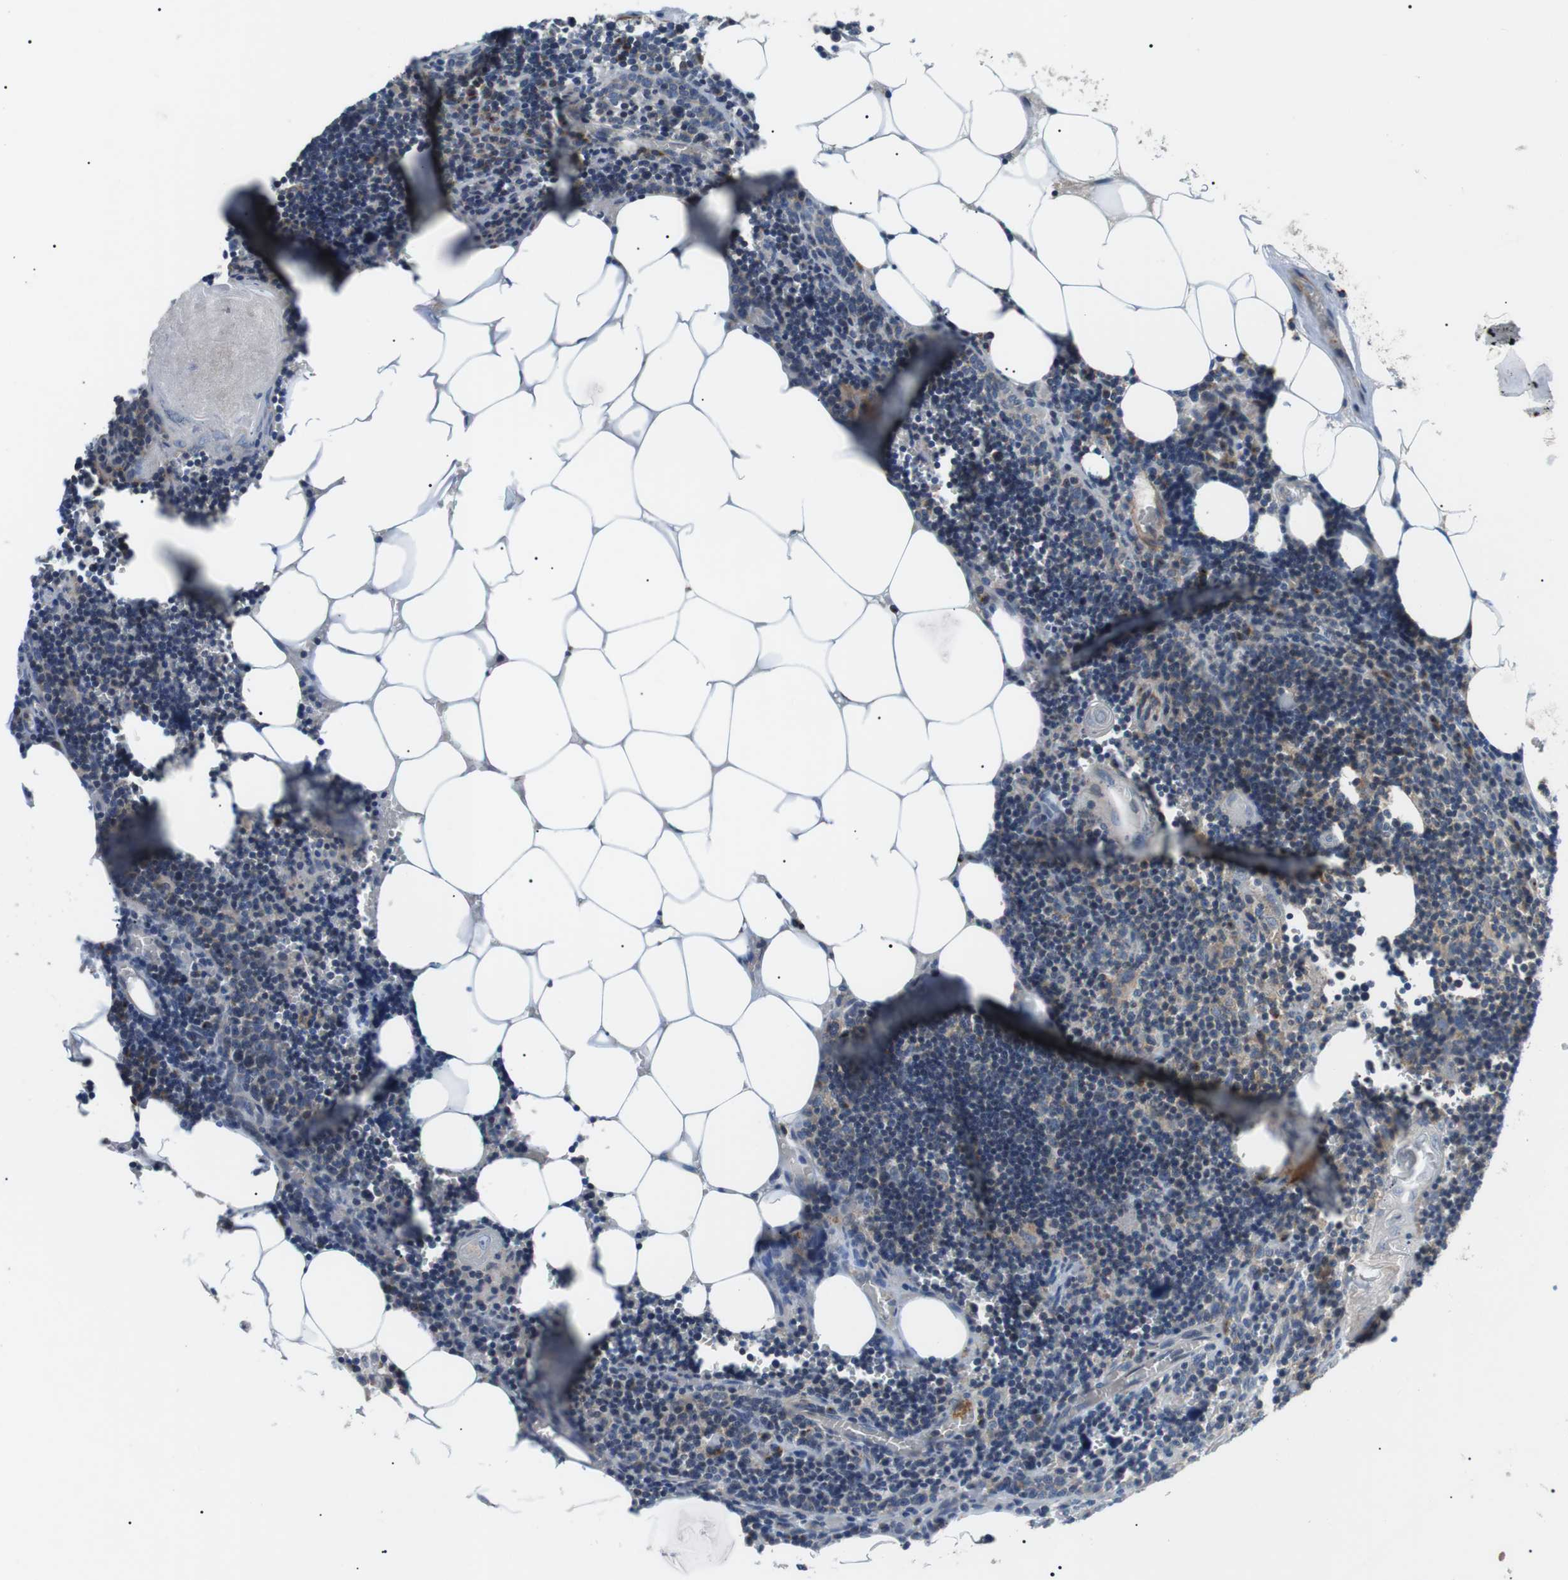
{"staining": {"intensity": "weak", "quantity": ">75%", "location": "cytoplasmic/membranous"}, "tissue": "lymph node", "cell_type": "Germinal center cells", "image_type": "normal", "snomed": [{"axis": "morphology", "description": "Normal tissue, NOS"}, {"axis": "topography", "description": "Lymph node"}], "caption": "Protein expression analysis of unremarkable lymph node shows weak cytoplasmic/membranous positivity in approximately >75% of germinal center cells. Immunohistochemistry stains the protein of interest in brown and the nuclei are stained blue.", "gene": "DIPK1A", "patient": {"sex": "male", "age": 33}}